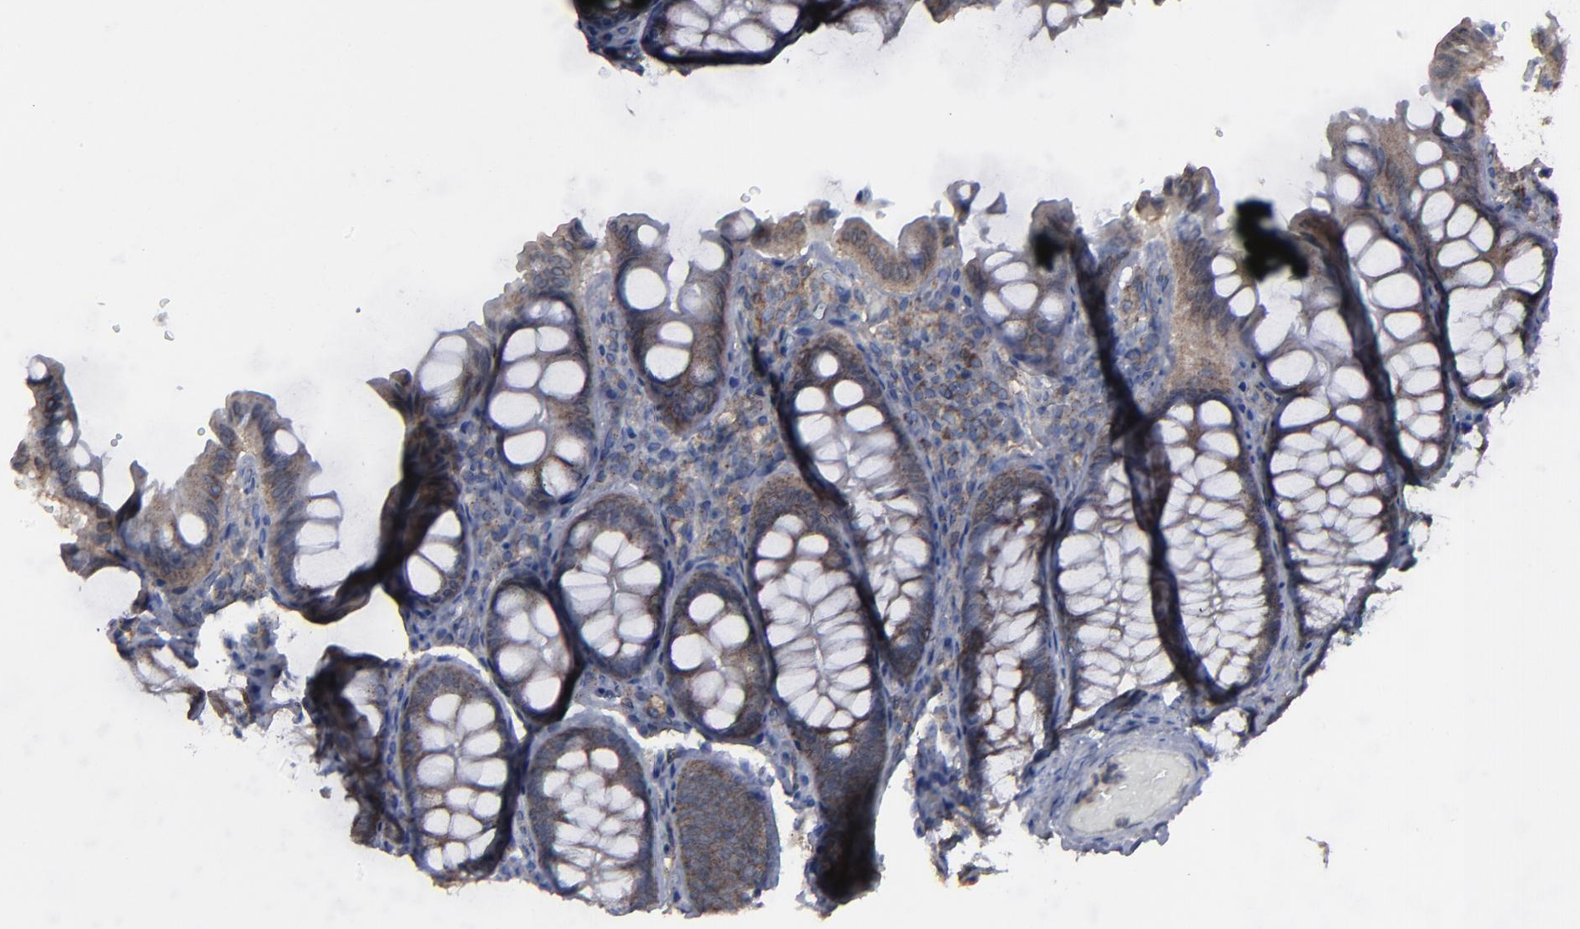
{"staining": {"intensity": "negative", "quantity": "none", "location": "none"}, "tissue": "colon", "cell_type": "Endothelial cells", "image_type": "normal", "snomed": [{"axis": "morphology", "description": "Normal tissue, NOS"}, {"axis": "topography", "description": "Colon"}], "caption": "Protein analysis of unremarkable colon displays no significant staining in endothelial cells. (DAB (3,3'-diaminobenzidine) immunohistochemistry (IHC) visualized using brightfield microscopy, high magnification).", "gene": "KIAA2026", "patient": {"sex": "female", "age": 61}}